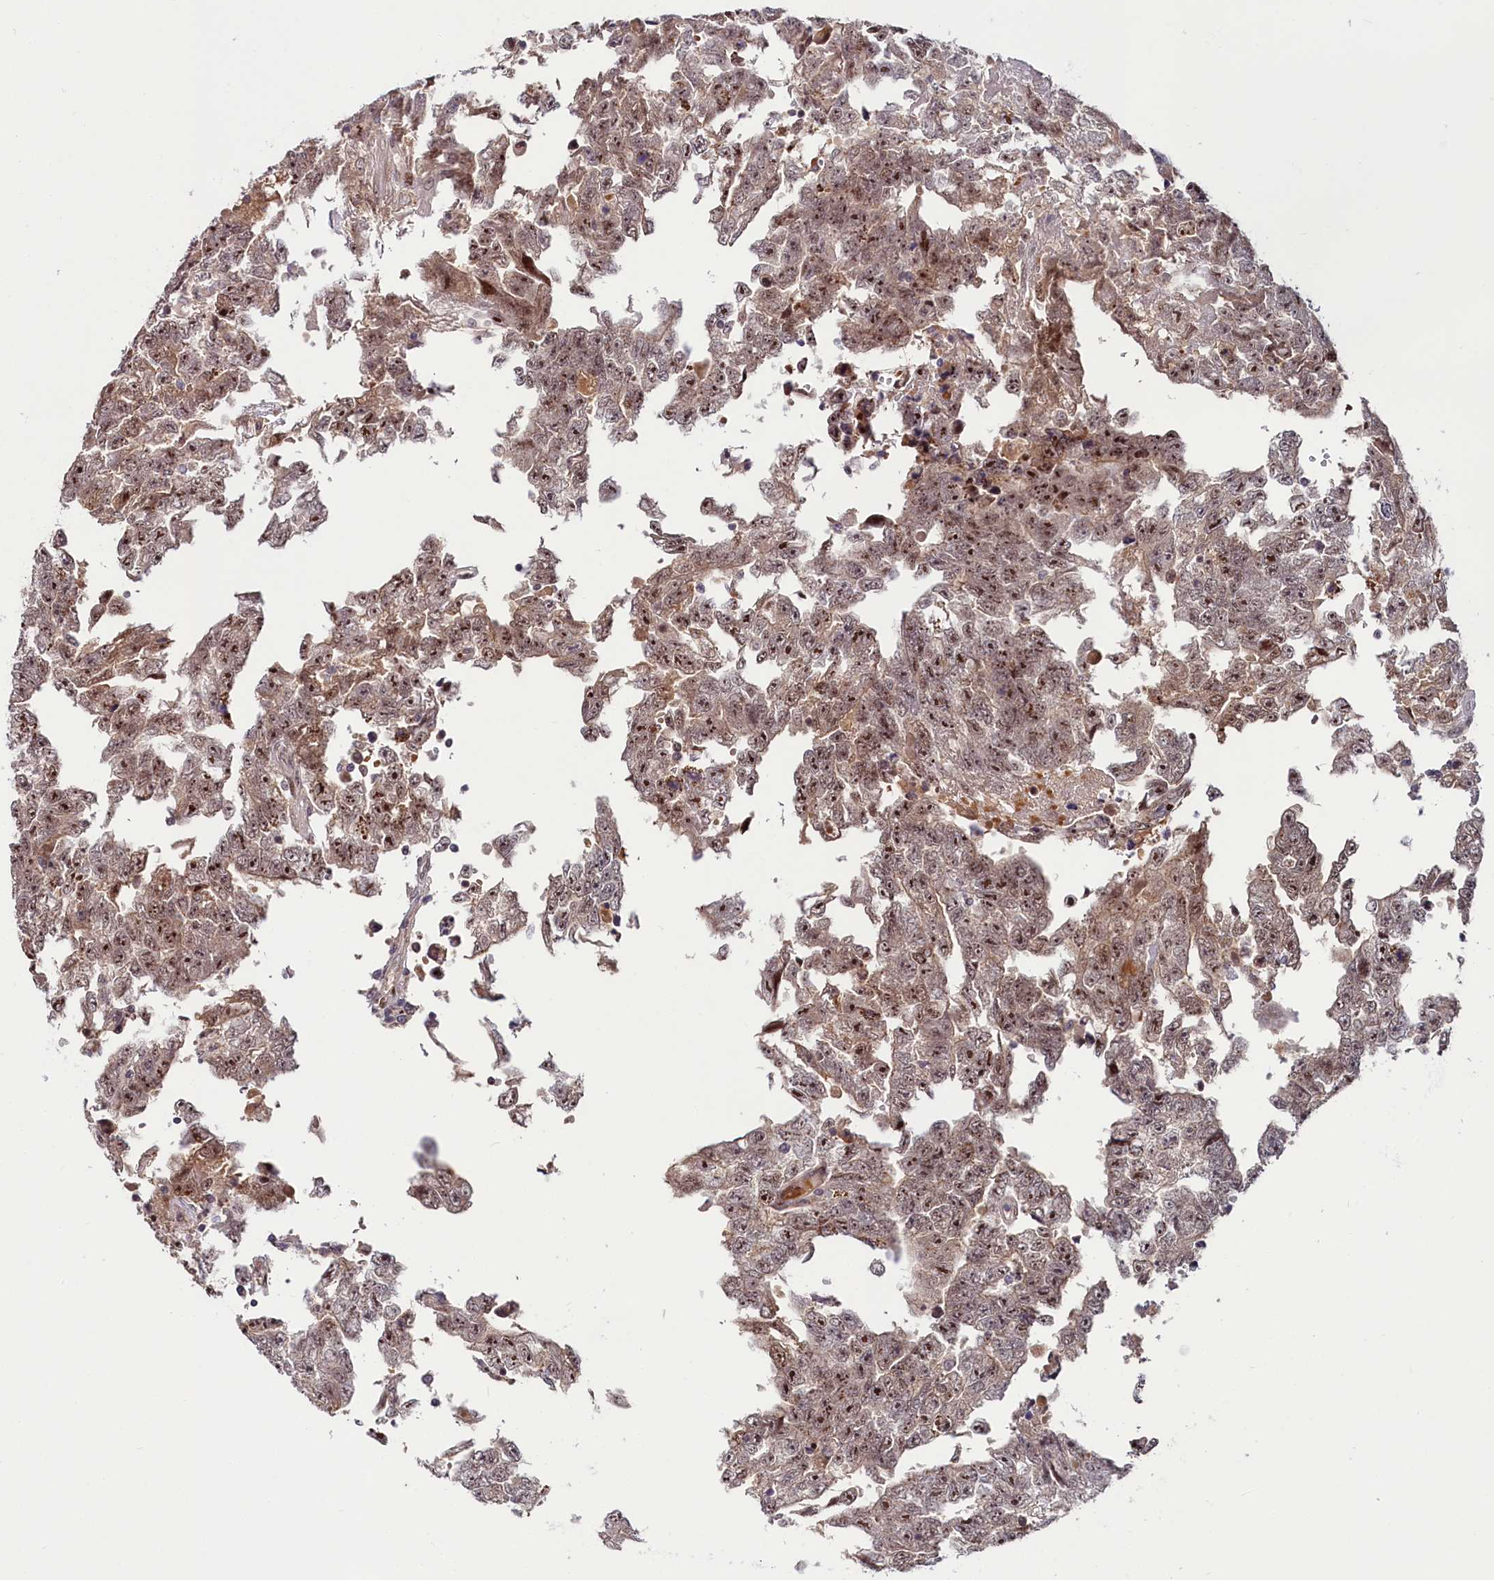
{"staining": {"intensity": "moderate", "quantity": "25%-75%", "location": "cytoplasmic/membranous,nuclear"}, "tissue": "testis cancer", "cell_type": "Tumor cells", "image_type": "cancer", "snomed": [{"axis": "morphology", "description": "Carcinoma, Embryonal, NOS"}, {"axis": "topography", "description": "Testis"}], "caption": "Protein expression analysis of human testis cancer (embryonal carcinoma) reveals moderate cytoplasmic/membranous and nuclear positivity in approximately 25%-75% of tumor cells.", "gene": "N4BP2L1", "patient": {"sex": "male", "age": 25}}